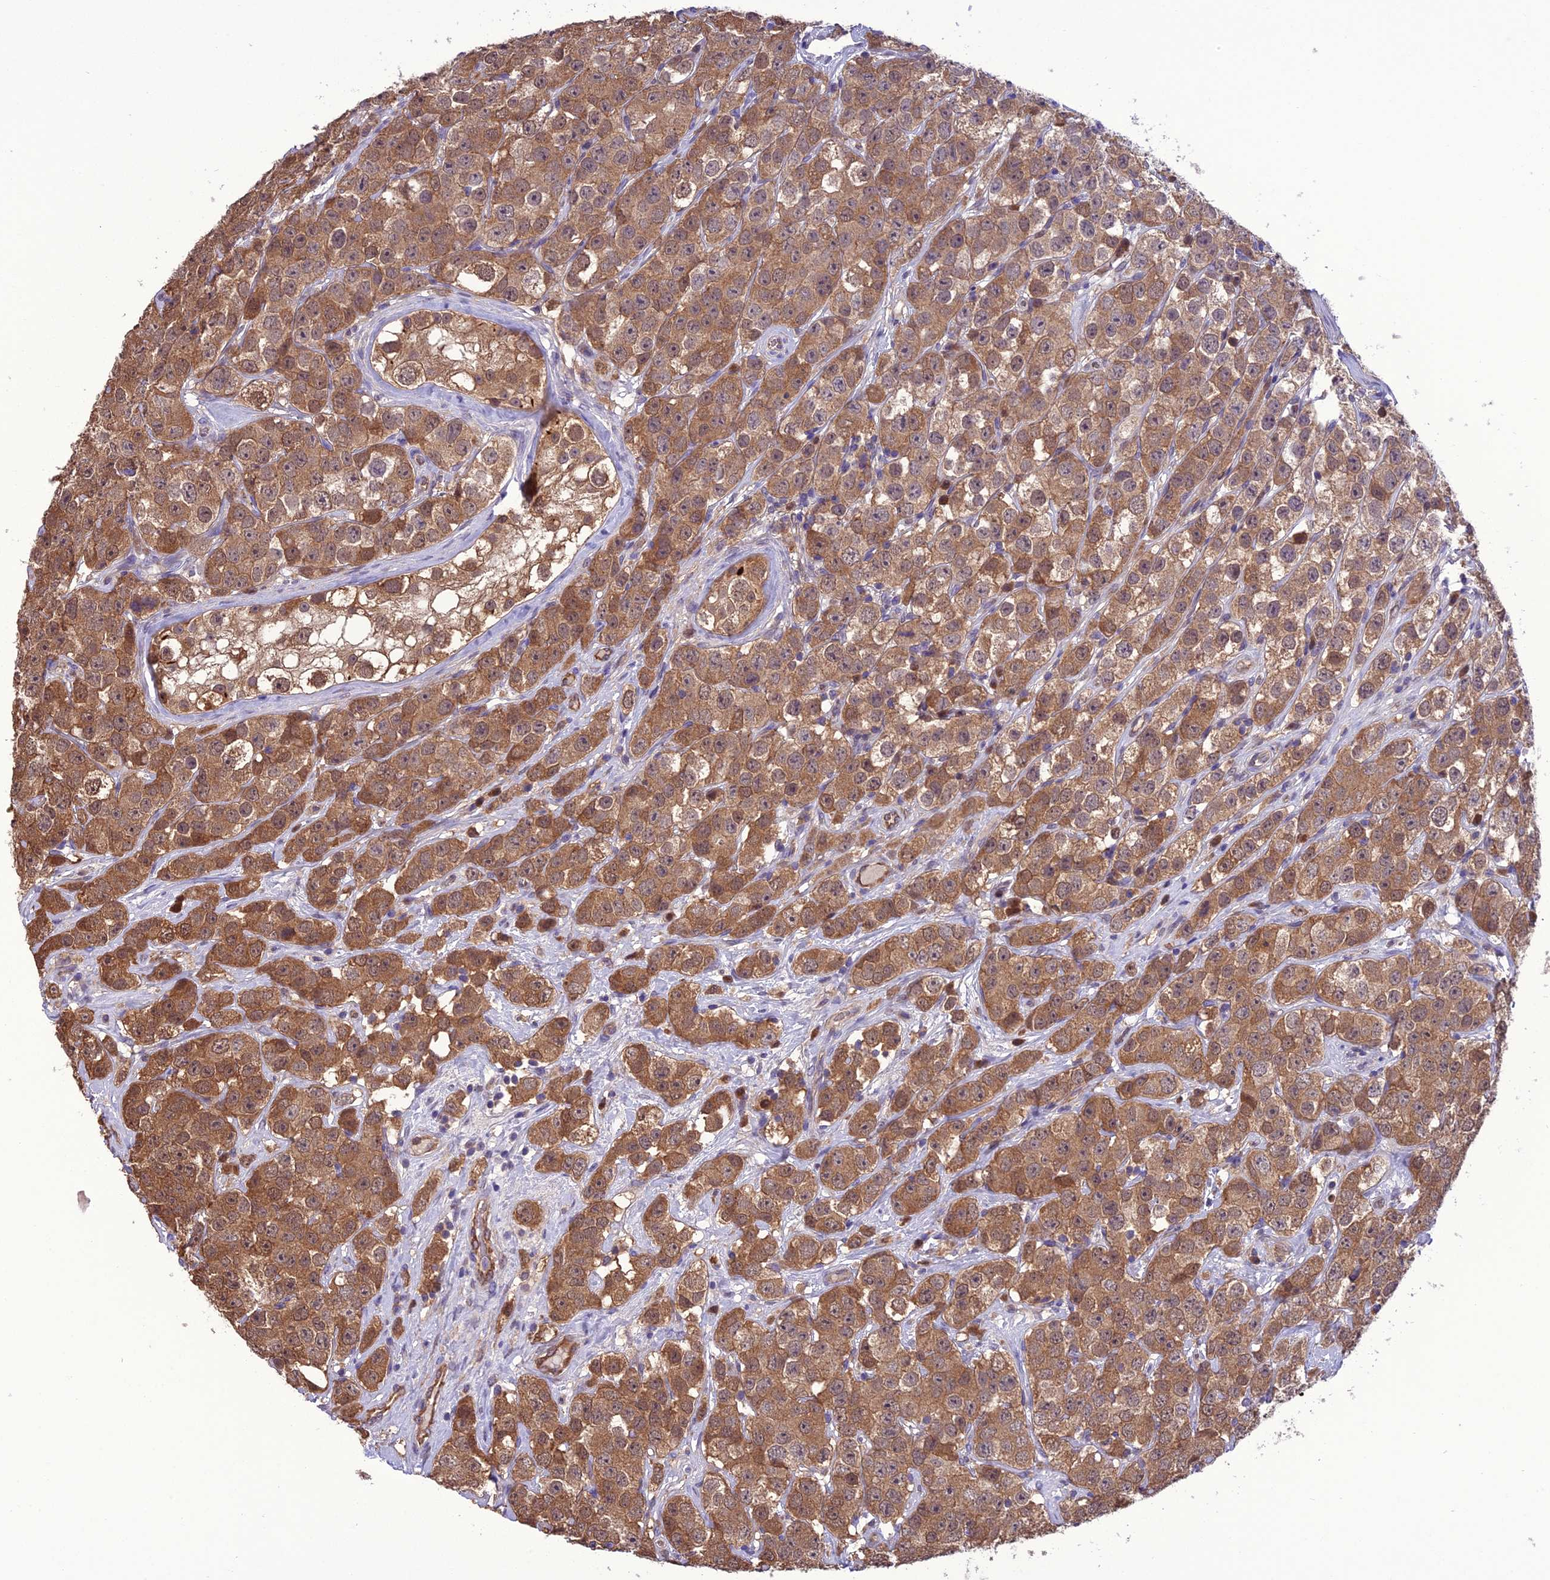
{"staining": {"intensity": "moderate", "quantity": ">75%", "location": "cytoplasmic/membranous"}, "tissue": "testis cancer", "cell_type": "Tumor cells", "image_type": "cancer", "snomed": [{"axis": "morphology", "description": "Seminoma, NOS"}, {"axis": "topography", "description": "Testis"}], "caption": "The histopathology image displays immunohistochemical staining of testis seminoma. There is moderate cytoplasmic/membranous staining is seen in approximately >75% of tumor cells. (brown staining indicates protein expression, while blue staining denotes nuclei).", "gene": "BORCS6", "patient": {"sex": "male", "age": 28}}